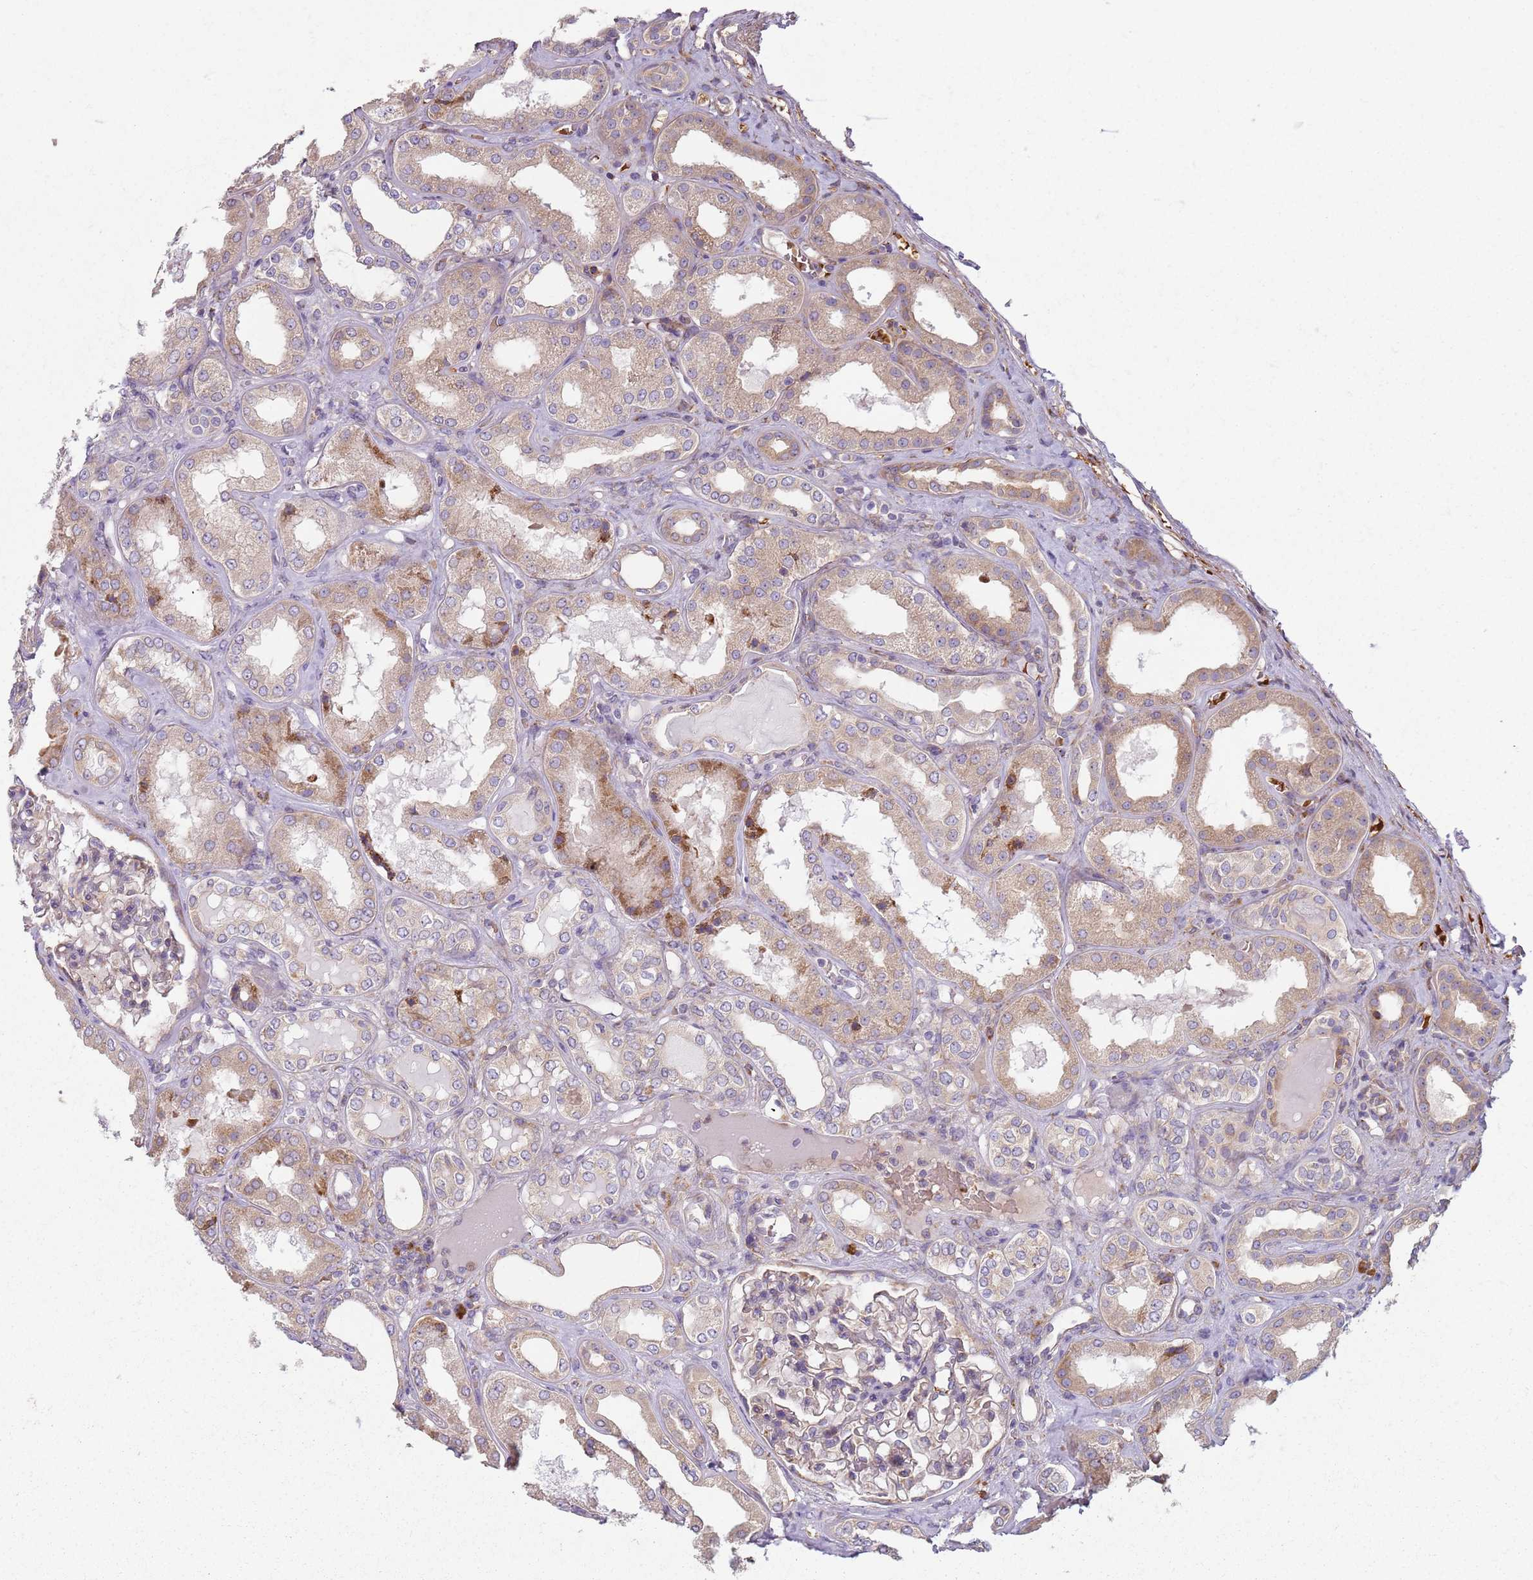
{"staining": {"intensity": "weak", "quantity": "25%-75%", "location": "cytoplasmic/membranous"}, "tissue": "kidney", "cell_type": "Cells in glomeruli", "image_type": "normal", "snomed": [{"axis": "morphology", "description": "Normal tissue, NOS"}, {"axis": "topography", "description": "Kidney"}], "caption": "Protein analysis of unremarkable kidney reveals weak cytoplasmic/membranous staining in about 25%-75% of cells in glomeruli.", "gene": "SPATA2", "patient": {"sex": "female", "age": 56}}